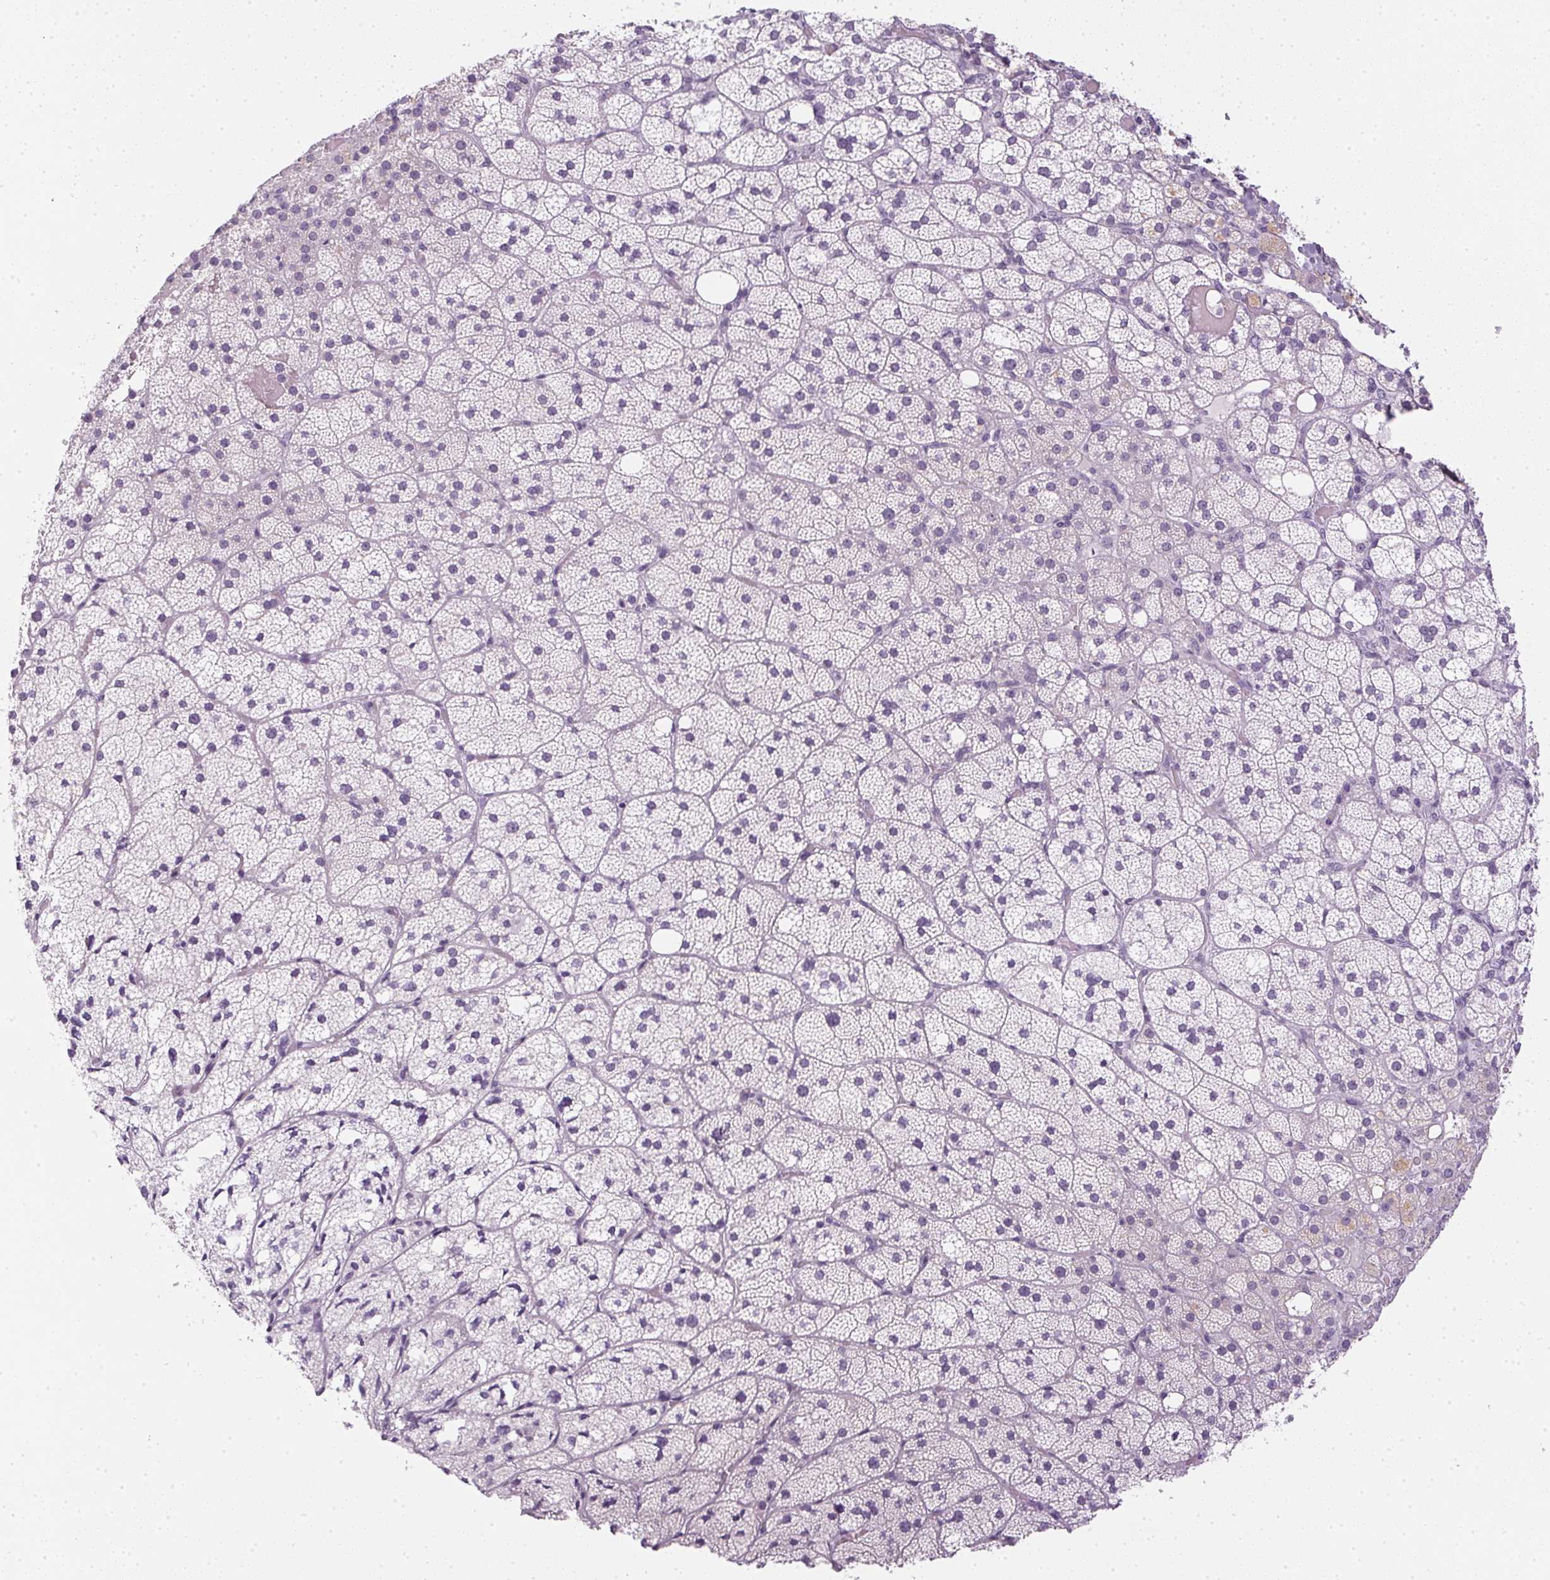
{"staining": {"intensity": "negative", "quantity": "none", "location": "none"}, "tissue": "adrenal gland", "cell_type": "Glandular cells", "image_type": "normal", "snomed": [{"axis": "morphology", "description": "Normal tissue, NOS"}, {"axis": "topography", "description": "Adrenal gland"}], "caption": "A high-resolution histopathology image shows IHC staining of benign adrenal gland, which shows no significant positivity in glandular cells.", "gene": "PPY", "patient": {"sex": "male", "age": 53}}